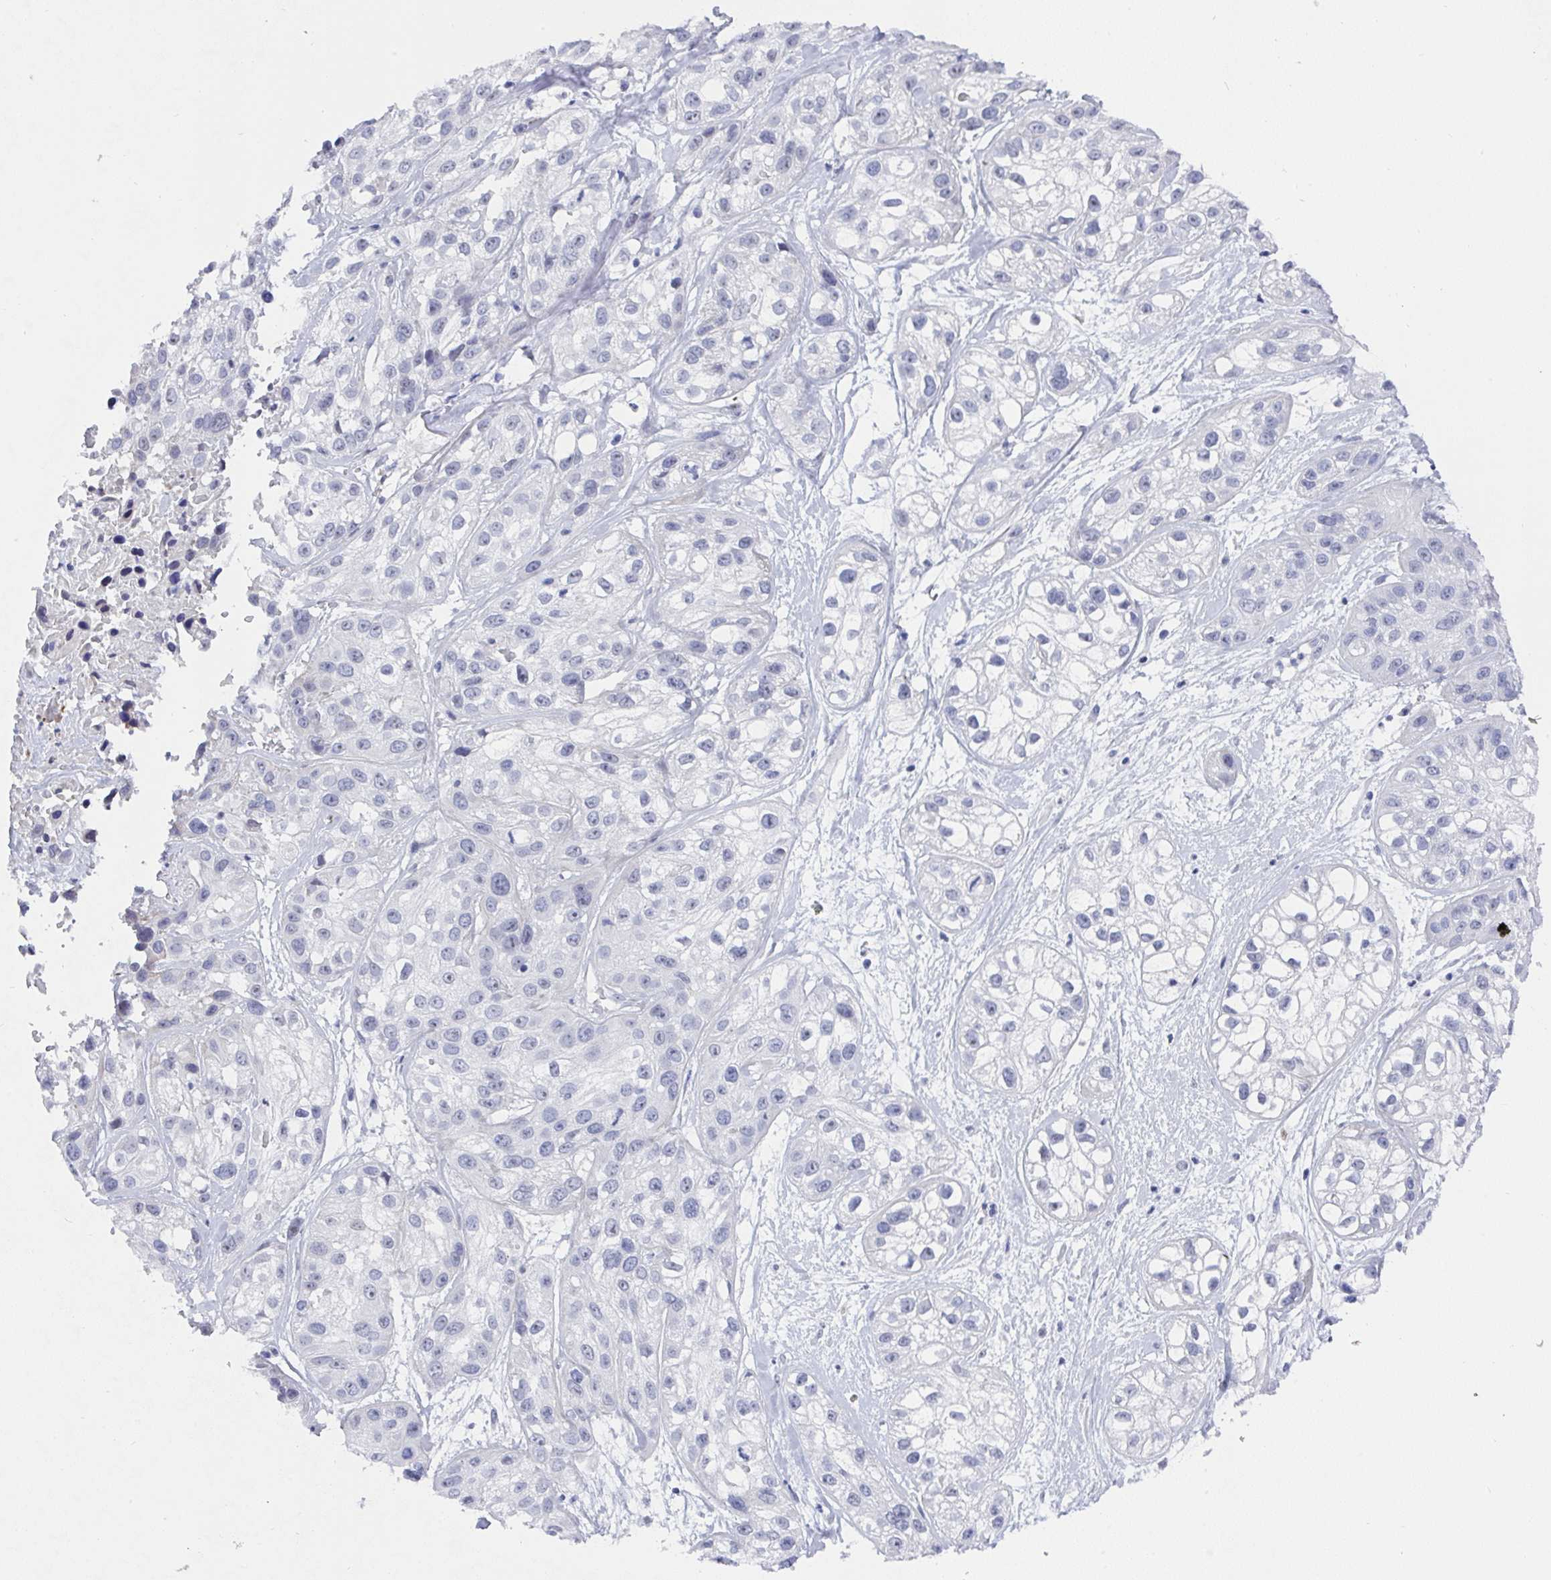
{"staining": {"intensity": "negative", "quantity": "none", "location": "none"}, "tissue": "skin cancer", "cell_type": "Tumor cells", "image_type": "cancer", "snomed": [{"axis": "morphology", "description": "Squamous cell carcinoma, NOS"}, {"axis": "topography", "description": "Skin"}], "caption": "Immunohistochemistry micrograph of human squamous cell carcinoma (skin) stained for a protein (brown), which reveals no expression in tumor cells. (DAB (3,3'-diaminobenzidine) immunohistochemistry (IHC), high magnification).", "gene": "MFSD4A", "patient": {"sex": "male", "age": 82}}